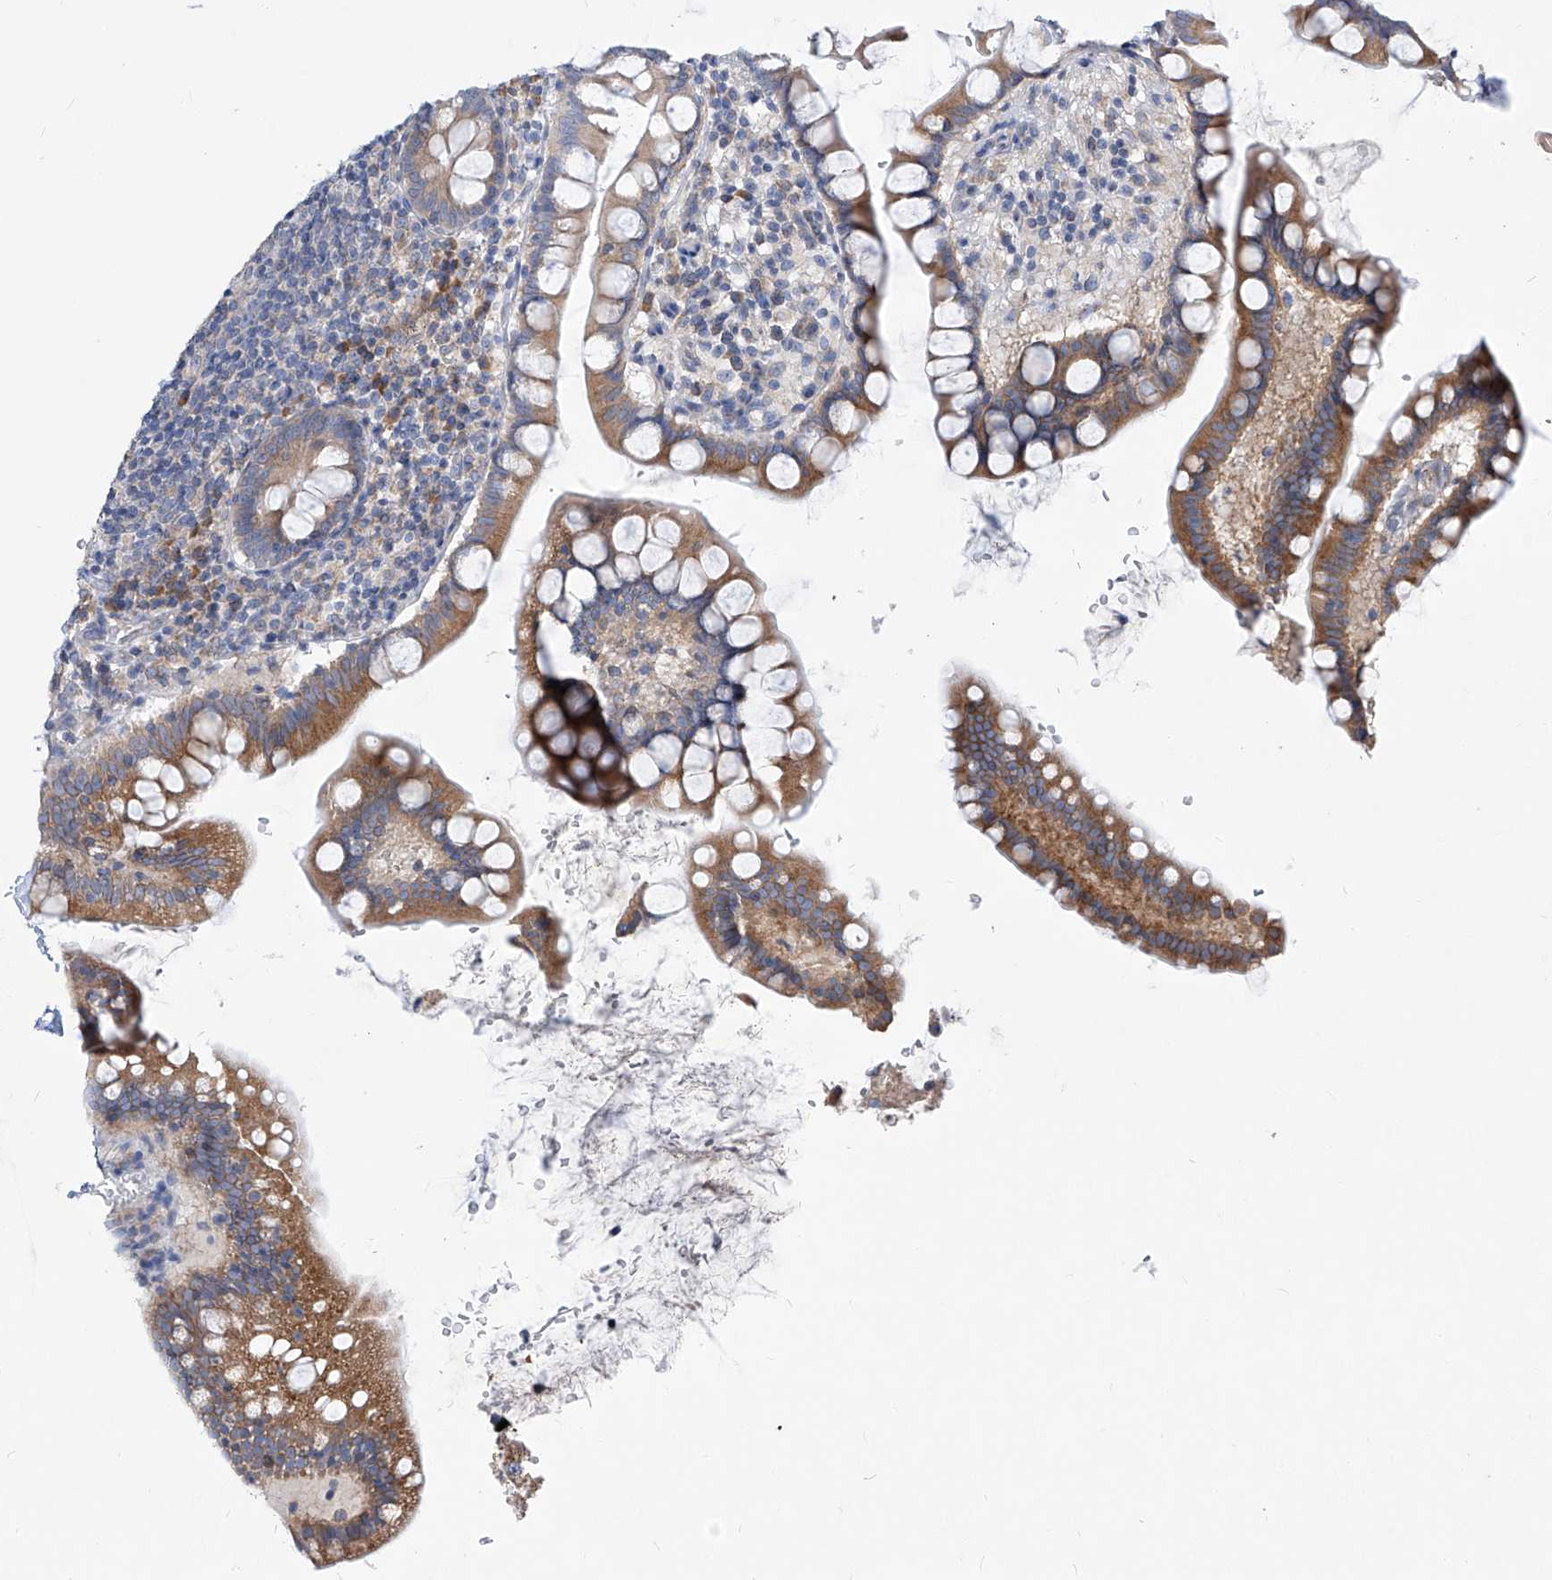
{"staining": {"intensity": "moderate", "quantity": ">75%", "location": "cytoplasmic/membranous"}, "tissue": "small intestine", "cell_type": "Glandular cells", "image_type": "normal", "snomed": [{"axis": "morphology", "description": "Normal tissue, NOS"}, {"axis": "topography", "description": "Small intestine"}], "caption": "Protein expression analysis of normal small intestine demonstrates moderate cytoplasmic/membranous expression in about >75% of glandular cells.", "gene": "UFL1", "patient": {"sex": "female", "age": 84}}